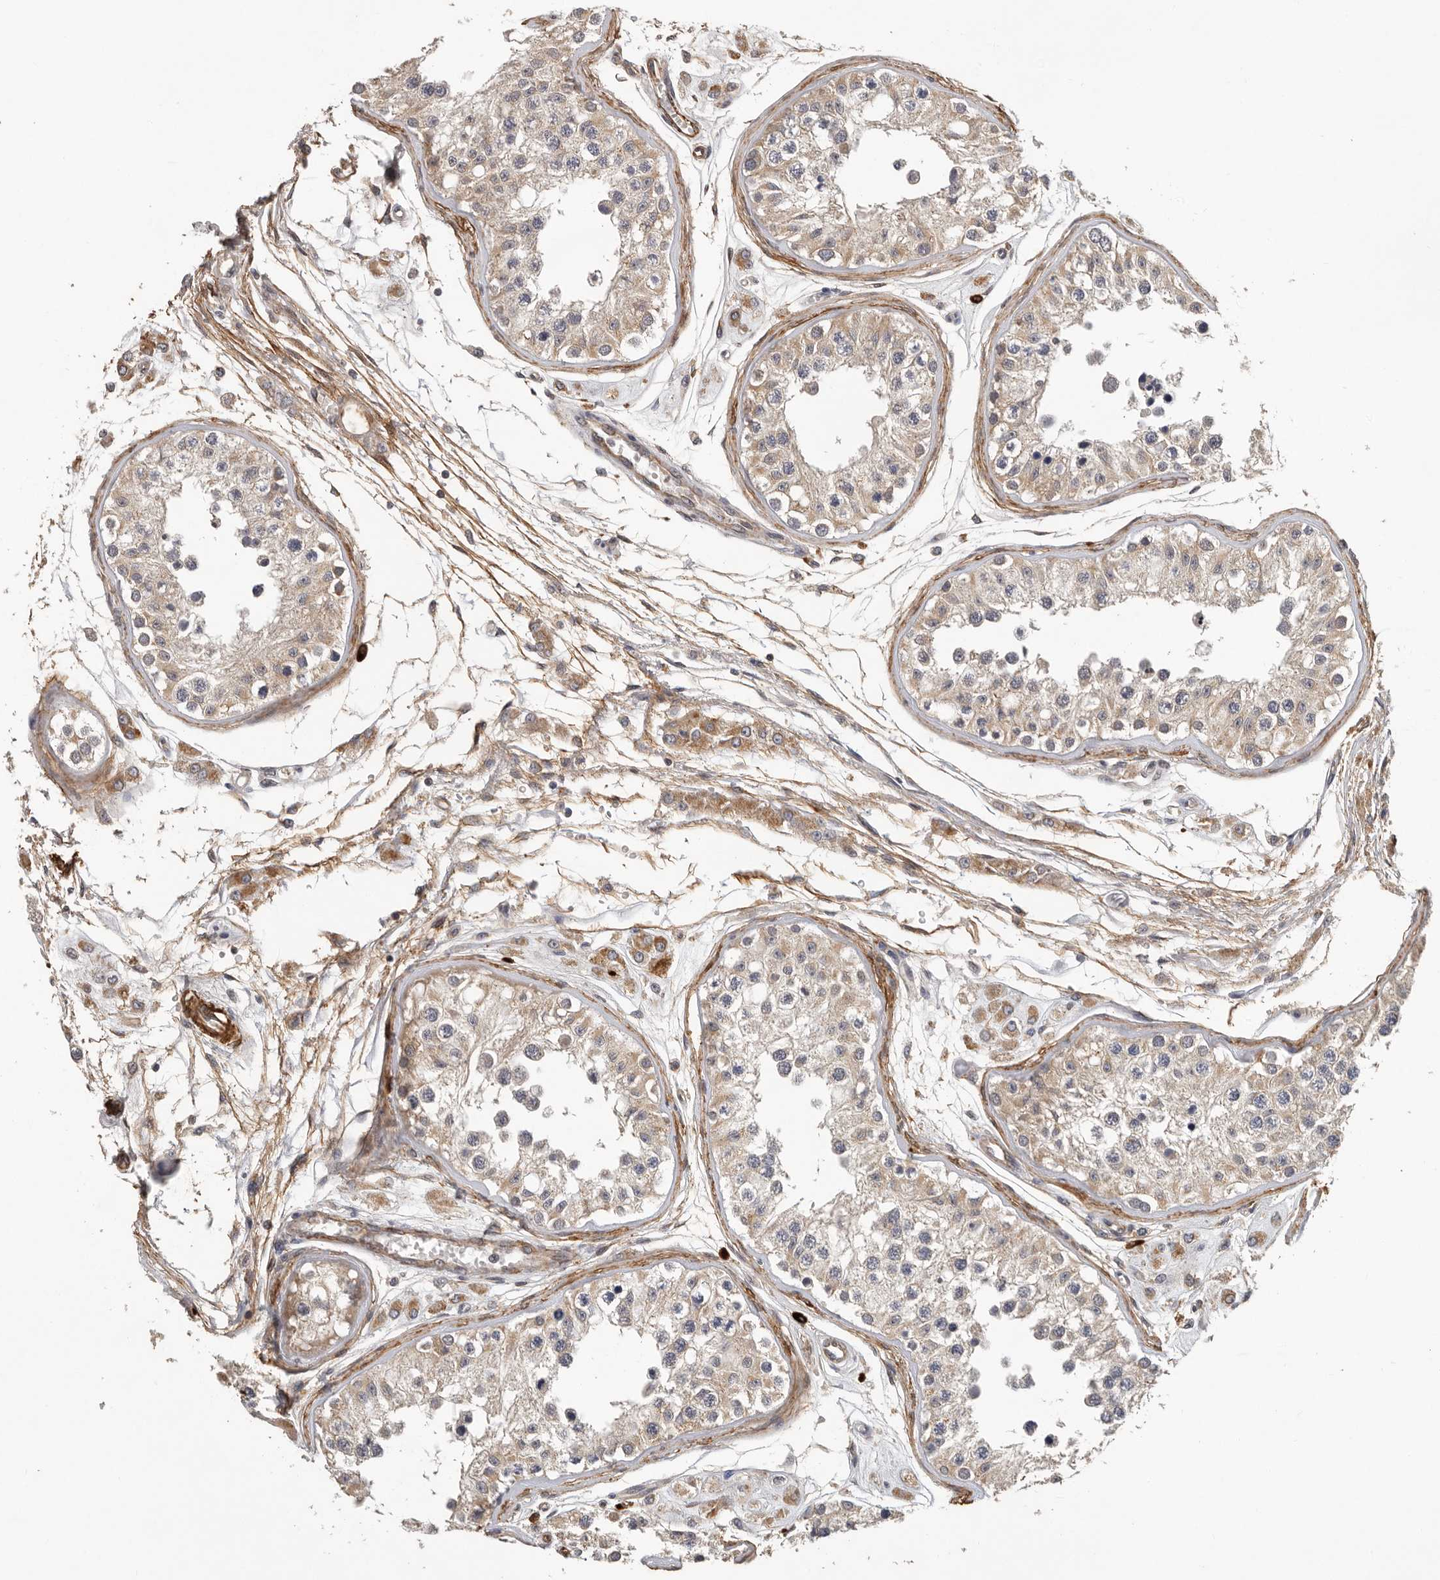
{"staining": {"intensity": "weak", "quantity": "25%-75%", "location": "cytoplasmic/membranous"}, "tissue": "testis", "cell_type": "Cells in seminiferous ducts", "image_type": "normal", "snomed": [{"axis": "morphology", "description": "Normal tissue, NOS"}, {"axis": "morphology", "description": "Adenocarcinoma, metastatic, NOS"}, {"axis": "topography", "description": "Testis"}], "caption": "DAB (3,3'-diaminobenzidine) immunohistochemical staining of benign human testis demonstrates weak cytoplasmic/membranous protein expression in approximately 25%-75% of cells in seminiferous ducts. (IHC, brightfield microscopy, high magnification).", "gene": "RNF157", "patient": {"sex": "male", "age": 26}}